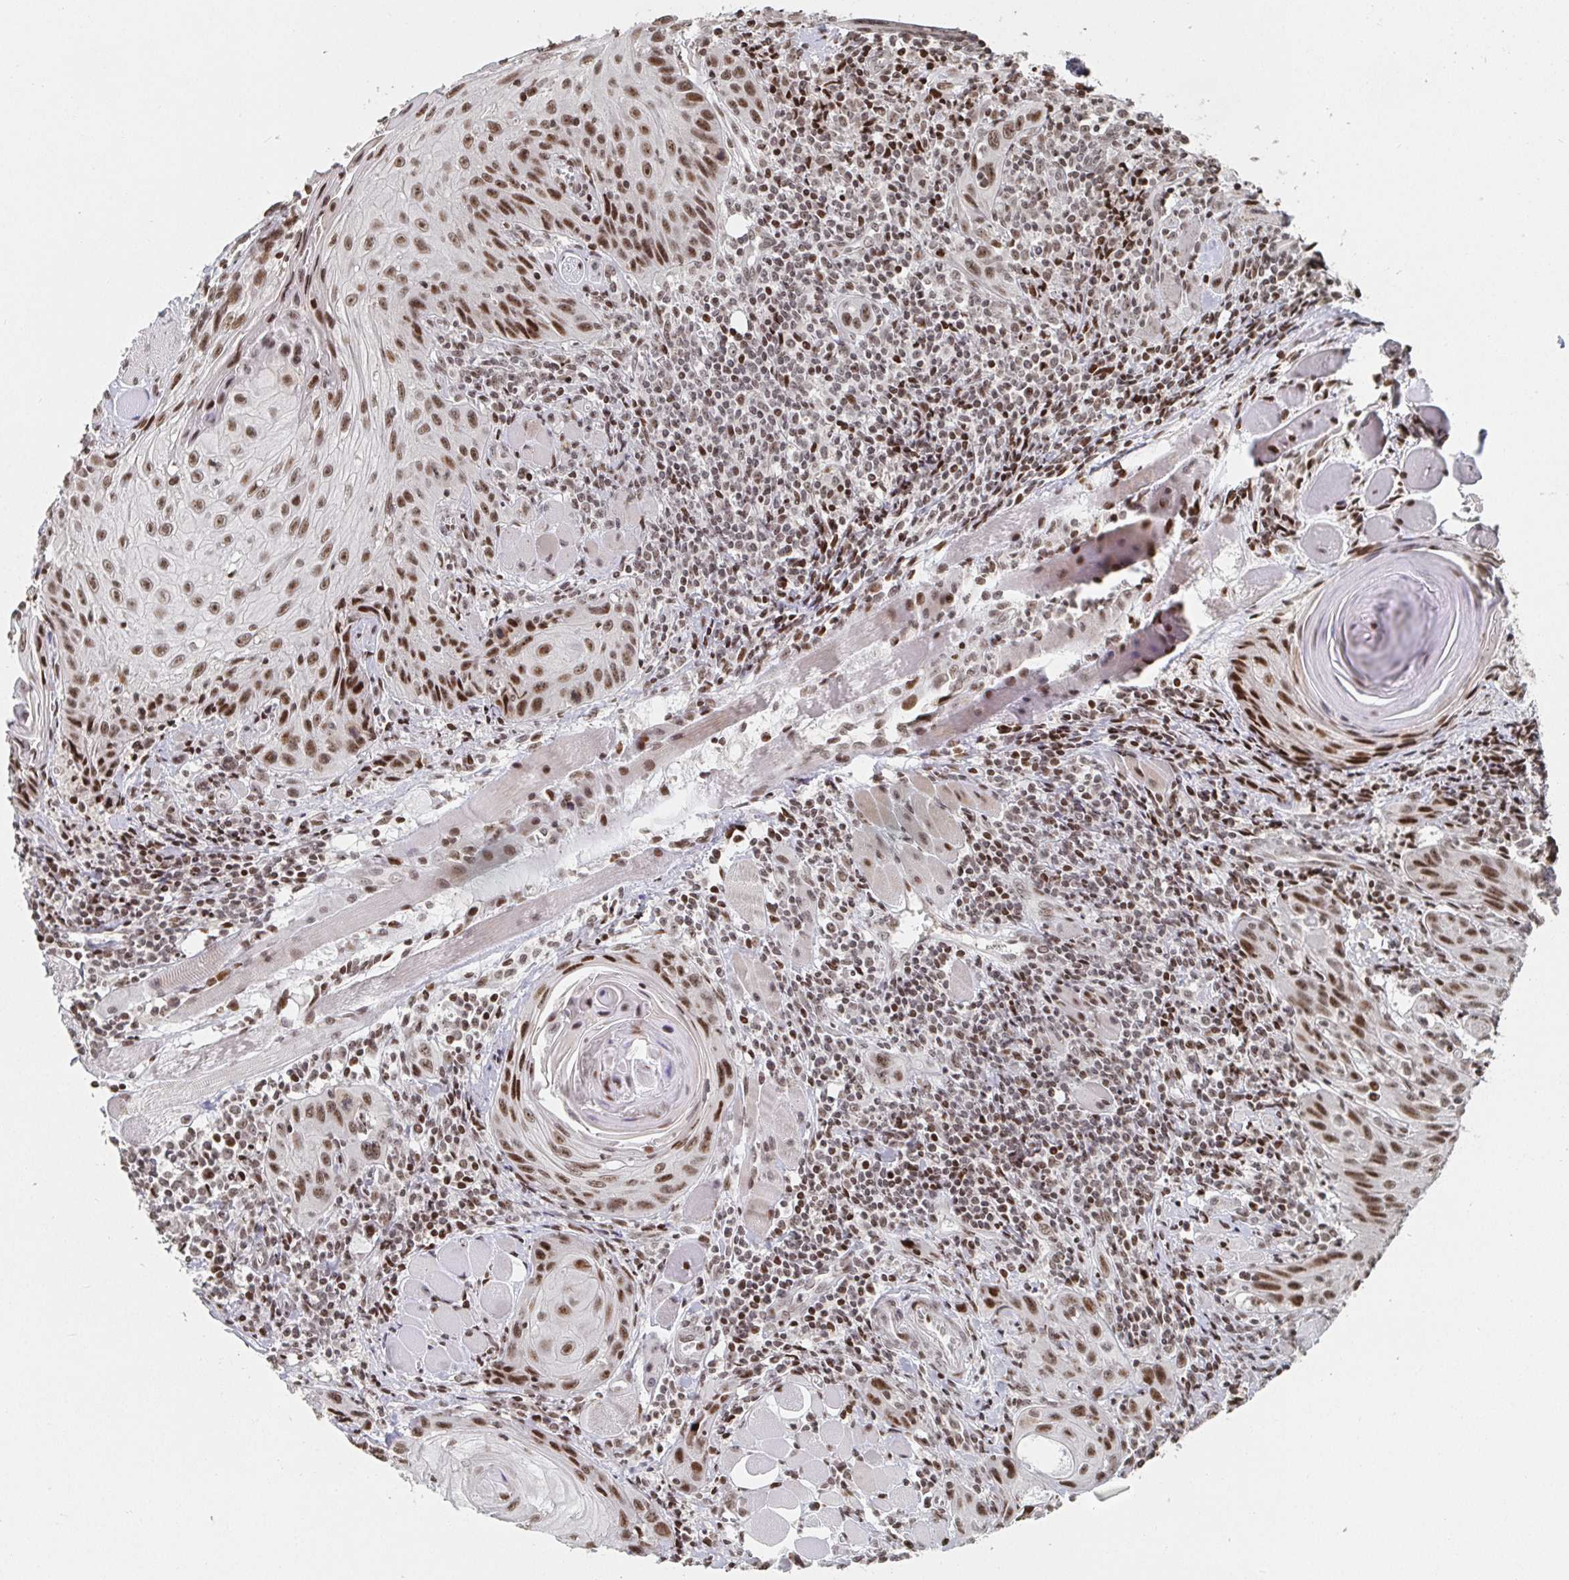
{"staining": {"intensity": "moderate", "quantity": ">75%", "location": "nuclear"}, "tissue": "head and neck cancer", "cell_type": "Tumor cells", "image_type": "cancer", "snomed": [{"axis": "morphology", "description": "Squamous cell carcinoma, NOS"}, {"axis": "topography", "description": "Oral tissue"}, {"axis": "topography", "description": "Head-Neck"}], "caption": "This micrograph reveals immunohistochemistry (IHC) staining of head and neck cancer, with medium moderate nuclear expression in approximately >75% of tumor cells.", "gene": "ZDHHC12", "patient": {"sex": "male", "age": 58}}